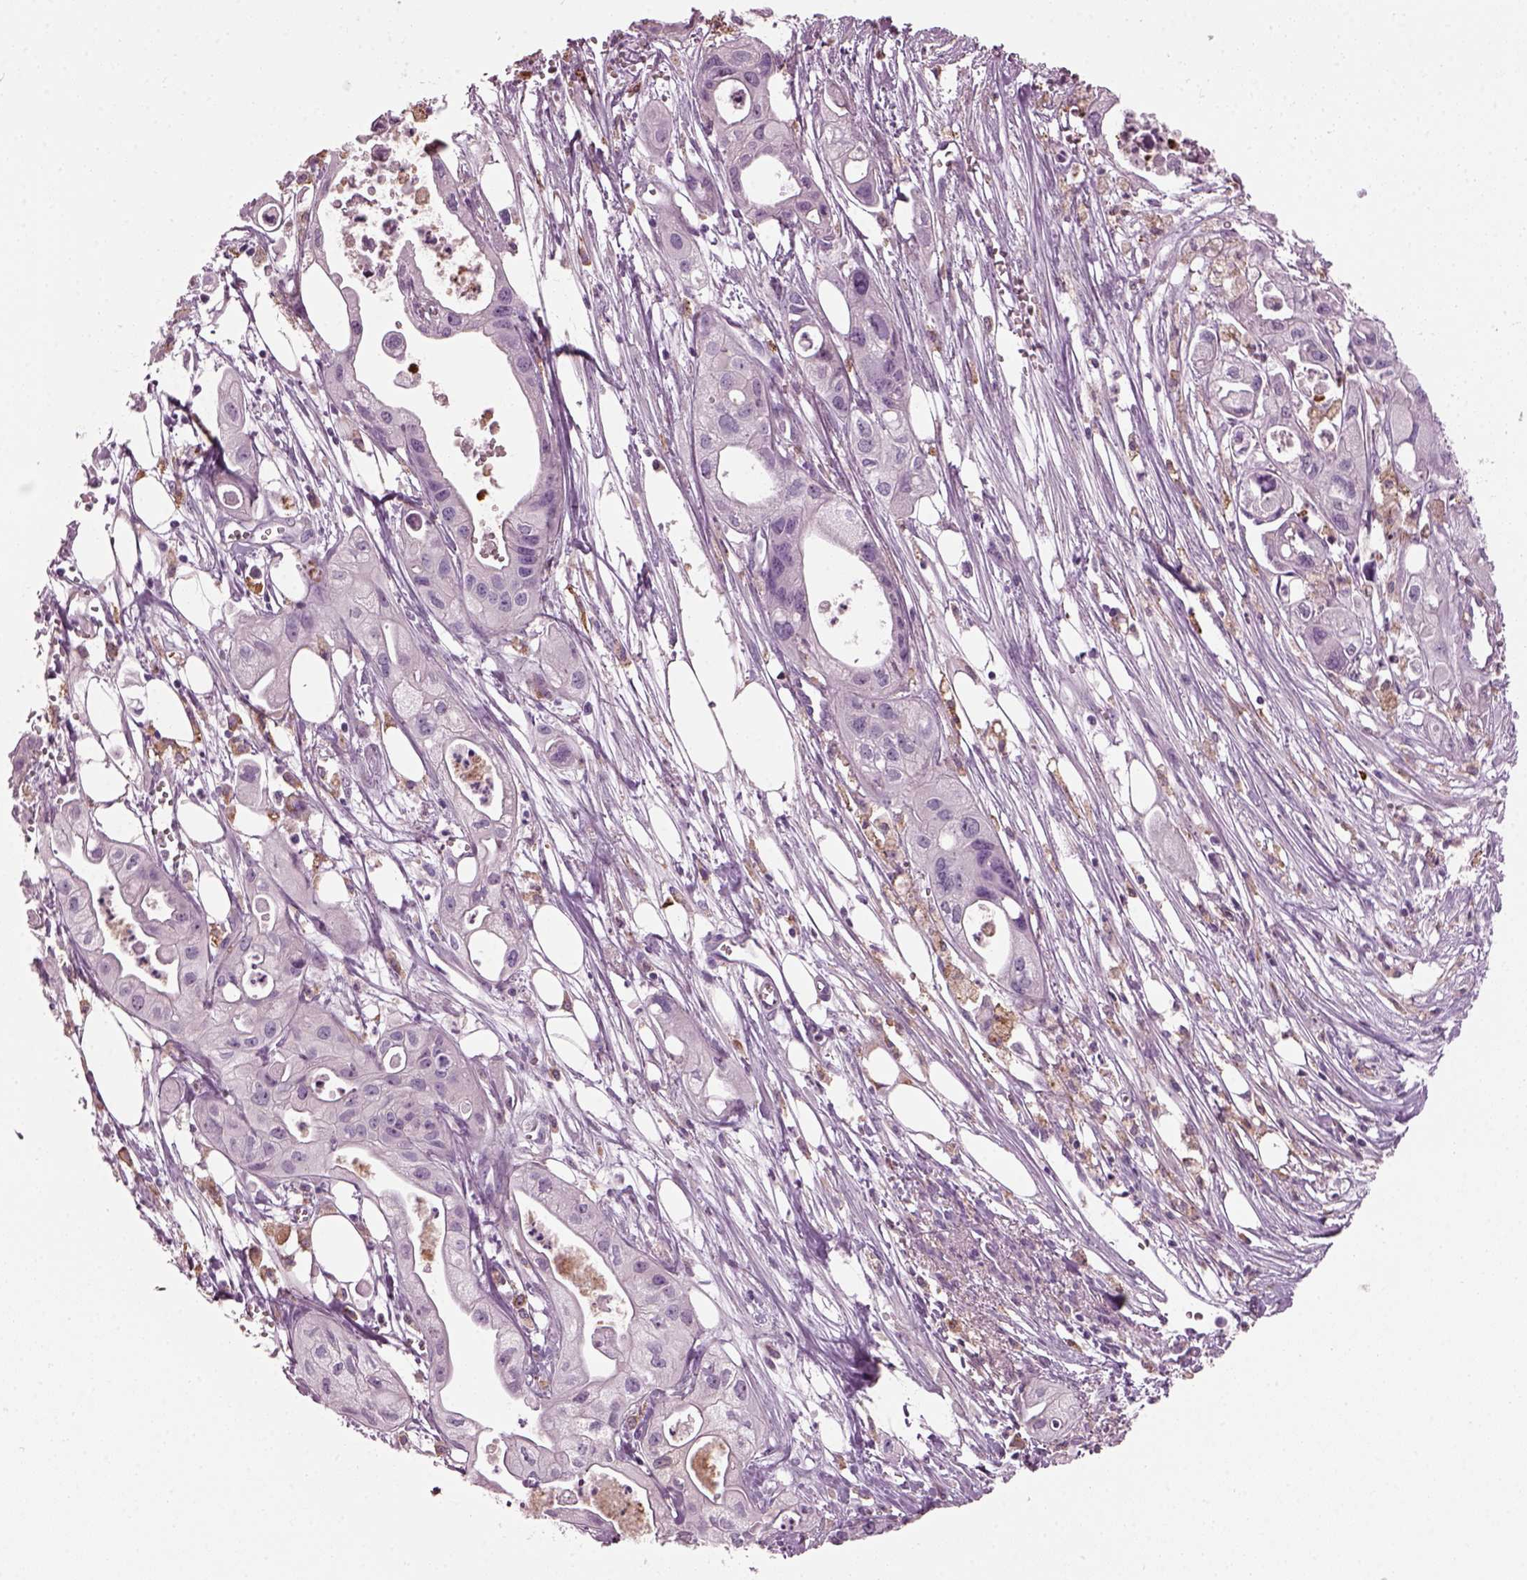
{"staining": {"intensity": "negative", "quantity": "none", "location": "none"}, "tissue": "pancreatic cancer", "cell_type": "Tumor cells", "image_type": "cancer", "snomed": [{"axis": "morphology", "description": "Adenocarcinoma, NOS"}, {"axis": "topography", "description": "Pancreas"}], "caption": "Immunohistochemistry photomicrograph of neoplastic tissue: pancreatic cancer (adenocarcinoma) stained with DAB (3,3'-diaminobenzidine) exhibits no significant protein positivity in tumor cells. Nuclei are stained in blue.", "gene": "TMEM231", "patient": {"sex": "male", "age": 70}}